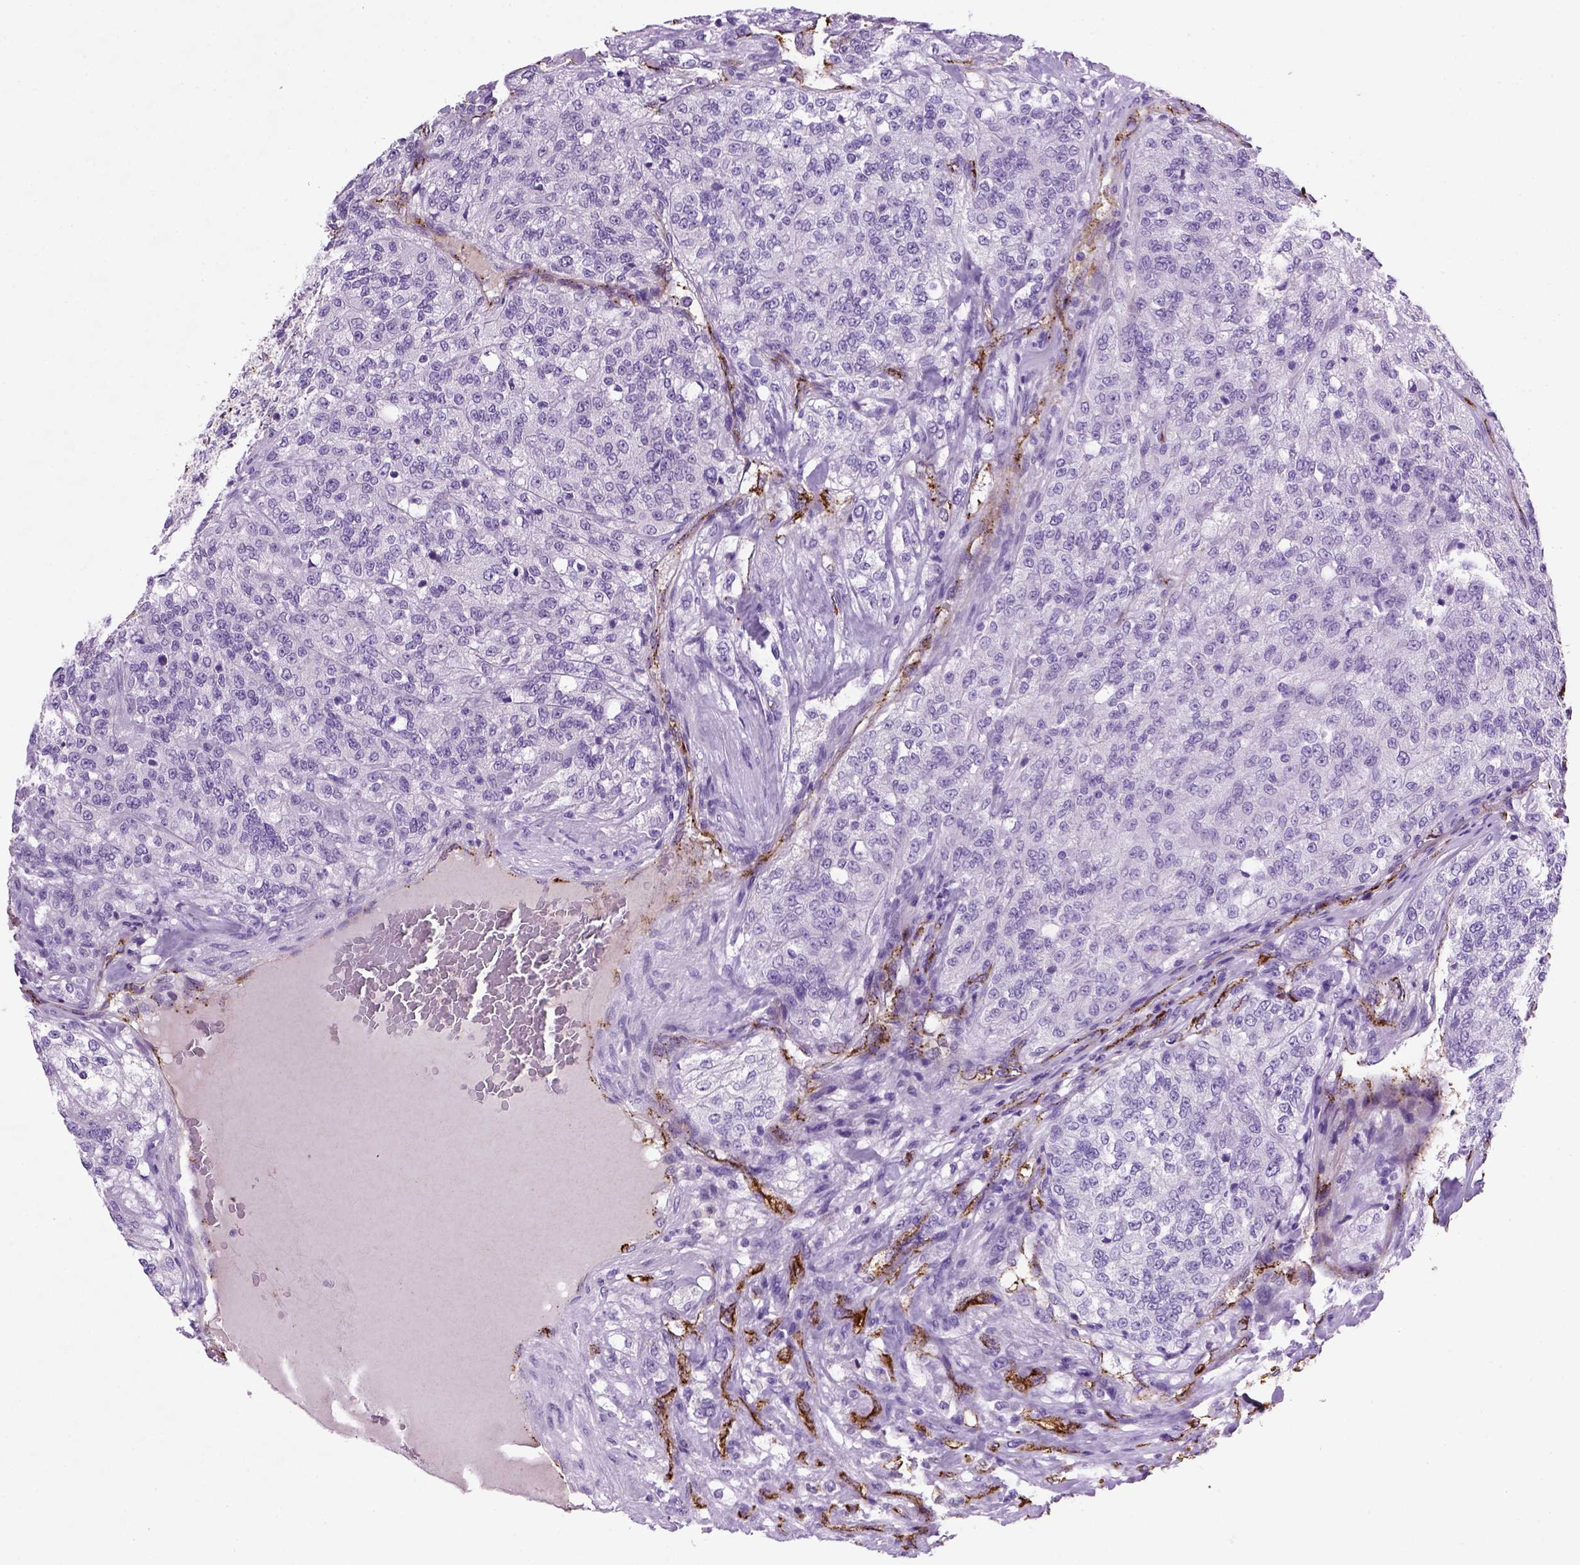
{"staining": {"intensity": "negative", "quantity": "none", "location": "none"}, "tissue": "renal cancer", "cell_type": "Tumor cells", "image_type": "cancer", "snomed": [{"axis": "morphology", "description": "Adenocarcinoma, NOS"}, {"axis": "topography", "description": "Kidney"}], "caption": "Image shows no significant protein staining in tumor cells of renal adenocarcinoma.", "gene": "VWF", "patient": {"sex": "female", "age": 63}}